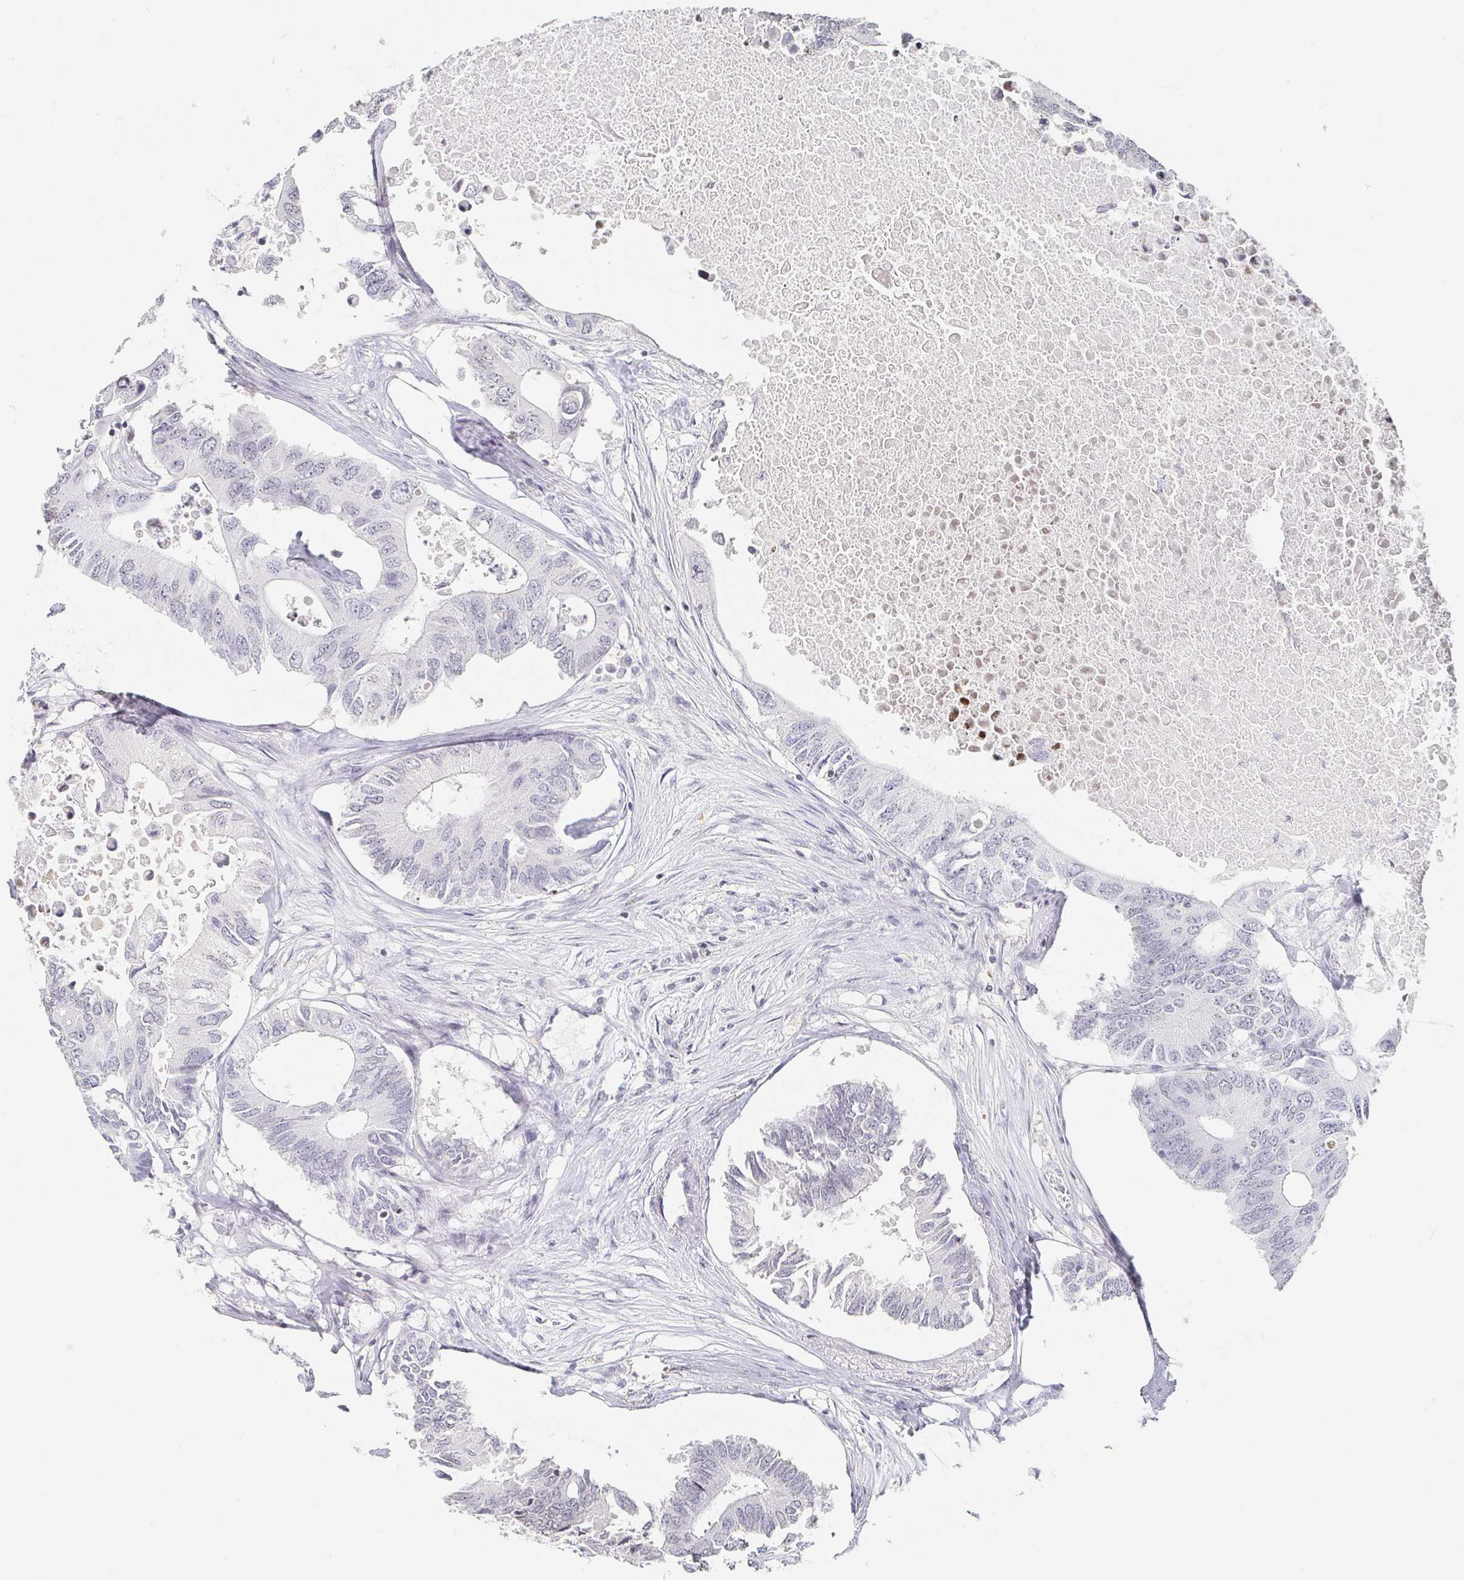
{"staining": {"intensity": "negative", "quantity": "none", "location": "none"}, "tissue": "colorectal cancer", "cell_type": "Tumor cells", "image_type": "cancer", "snomed": [{"axis": "morphology", "description": "Adenocarcinoma, NOS"}, {"axis": "topography", "description": "Colon"}], "caption": "DAB immunohistochemical staining of colorectal cancer (adenocarcinoma) exhibits no significant expression in tumor cells.", "gene": "NME9", "patient": {"sex": "male", "age": 71}}